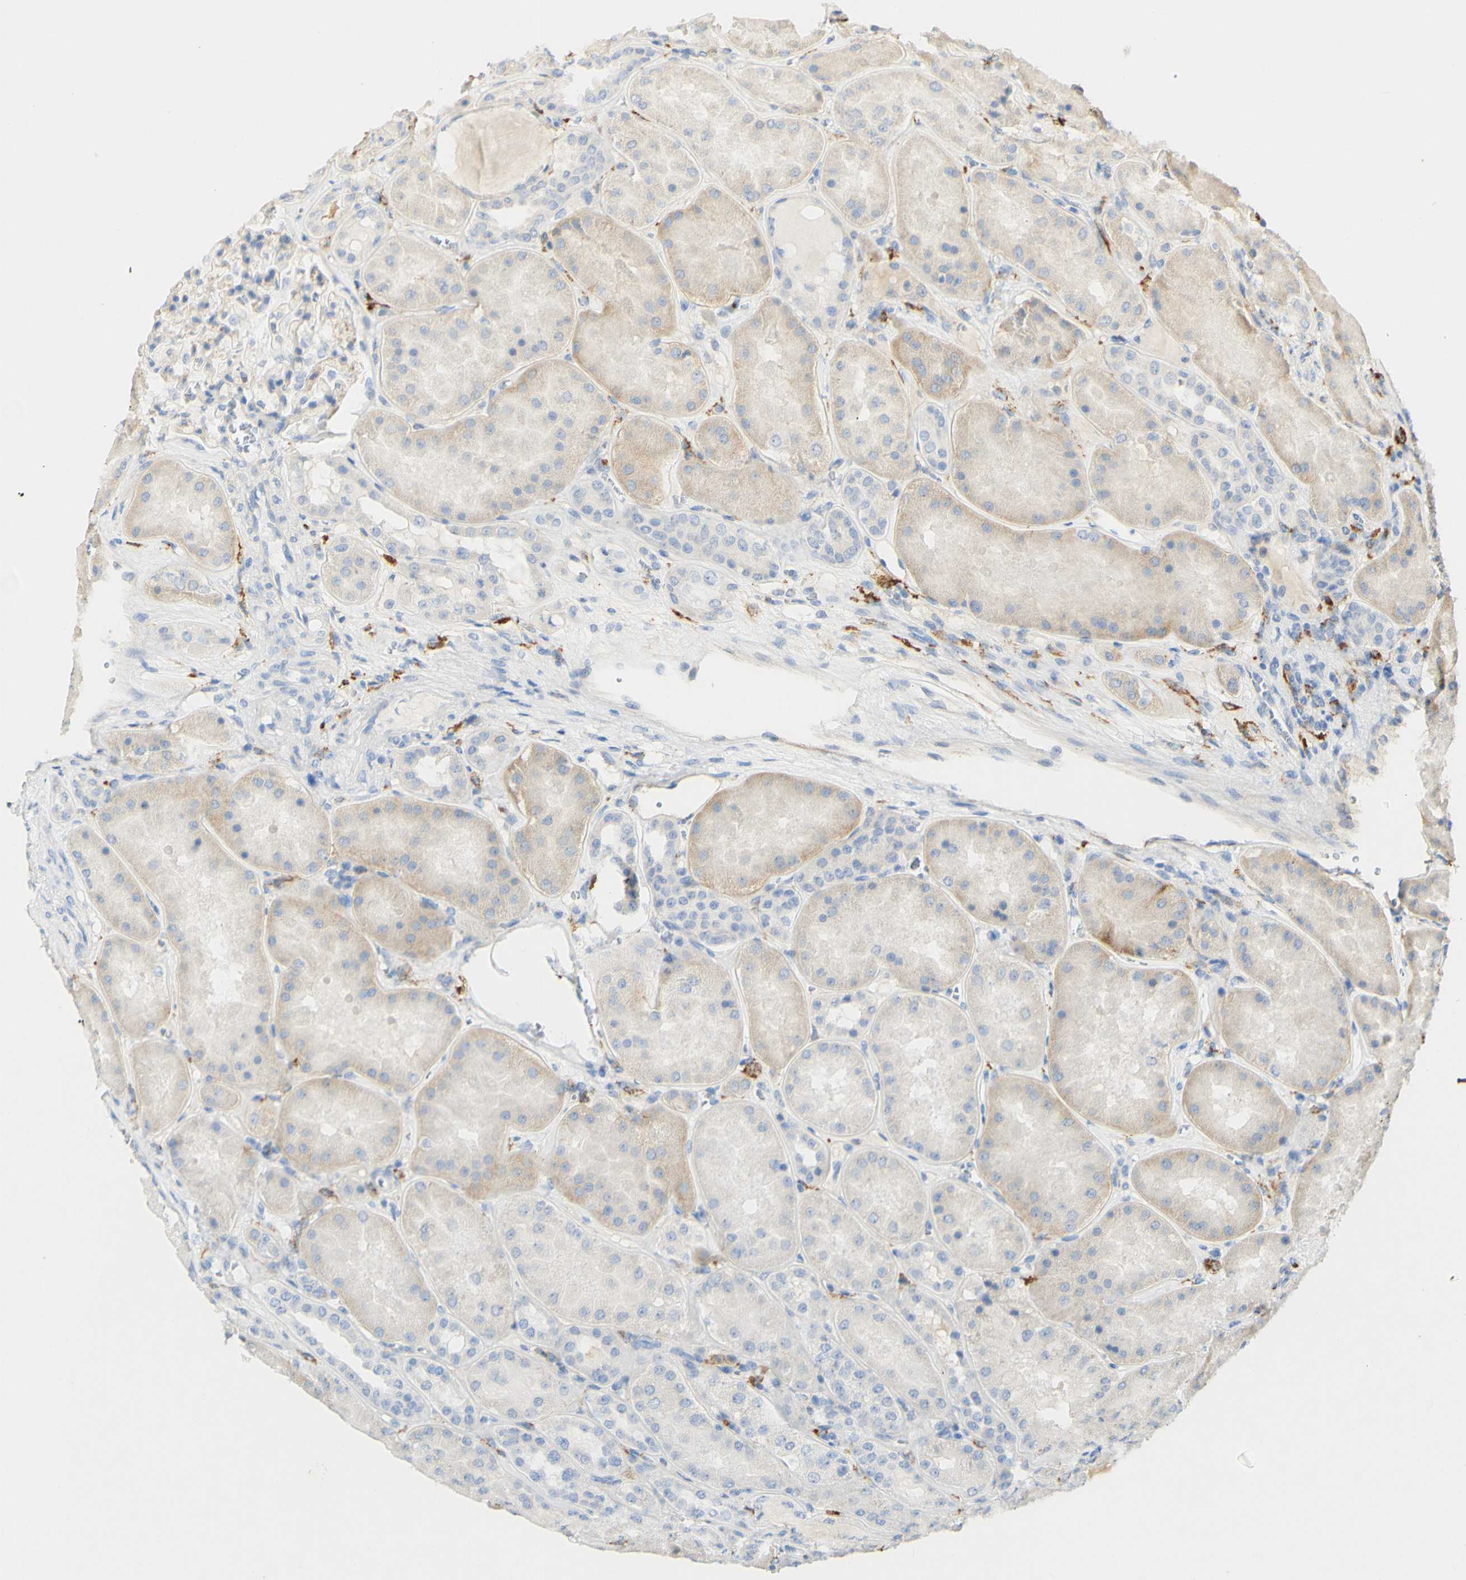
{"staining": {"intensity": "weak", "quantity": "<25%", "location": "cytoplasmic/membranous"}, "tissue": "kidney", "cell_type": "Cells in glomeruli", "image_type": "normal", "snomed": [{"axis": "morphology", "description": "Normal tissue, NOS"}, {"axis": "topography", "description": "Kidney"}], "caption": "Immunohistochemistry (IHC) of benign human kidney displays no positivity in cells in glomeruli.", "gene": "FCGRT", "patient": {"sex": "female", "age": 56}}